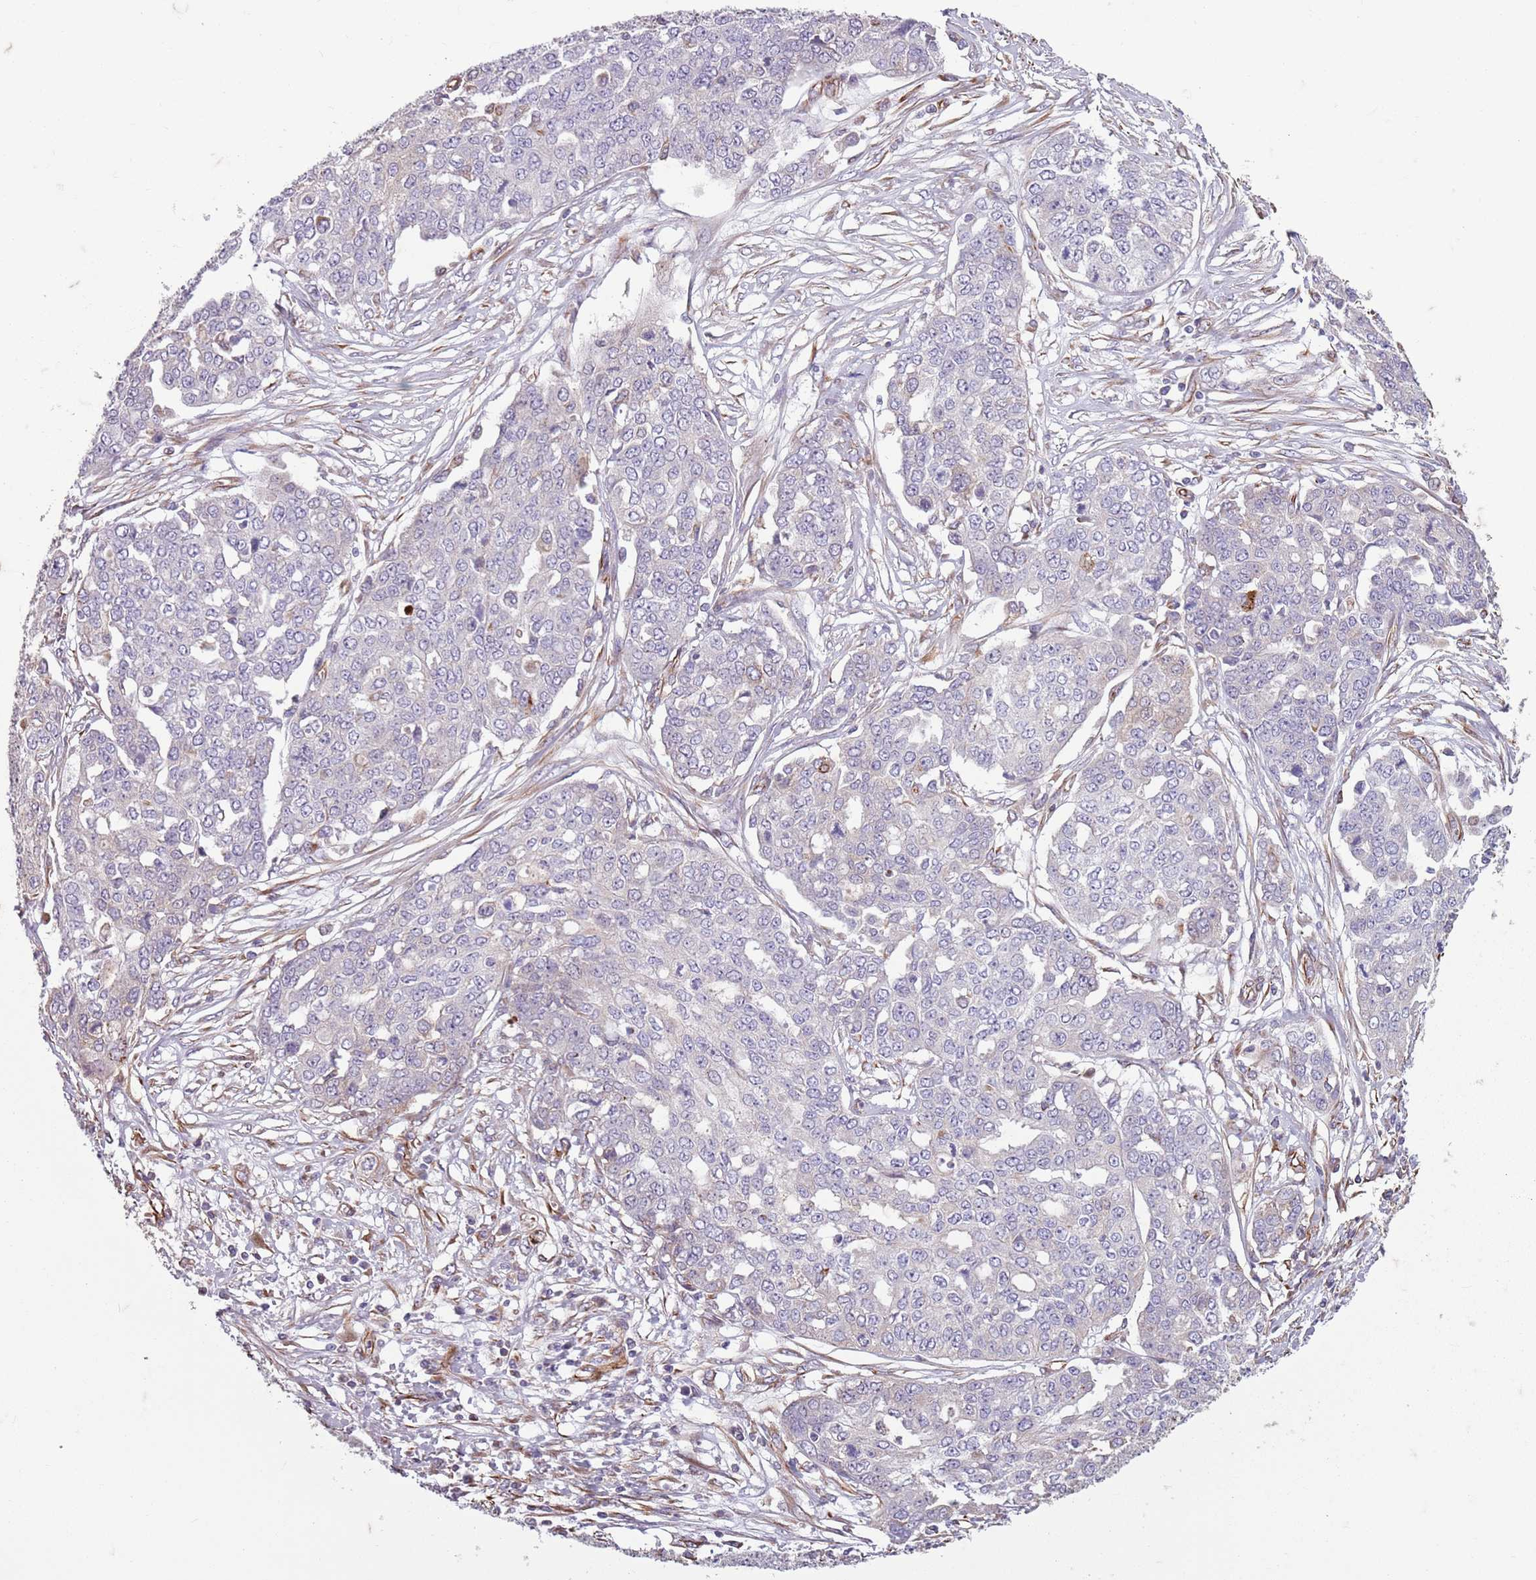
{"staining": {"intensity": "negative", "quantity": "none", "location": "none"}, "tissue": "ovarian cancer", "cell_type": "Tumor cells", "image_type": "cancer", "snomed": [{"axis": "morphology", "description": "Cystadenocarcinoma, serous, NOS"}, {"axis": "topography", "description": "Soft tissue"}, {"axis": "topography", "description": "Ovary"}], "caption": "This is an immunohistochemistry (IHC) histopathology image of ovarian cancer. There is no staining in tumor cells.", "gene": "TAS2R38", "patient": {"sex": "female", "age": 57}}